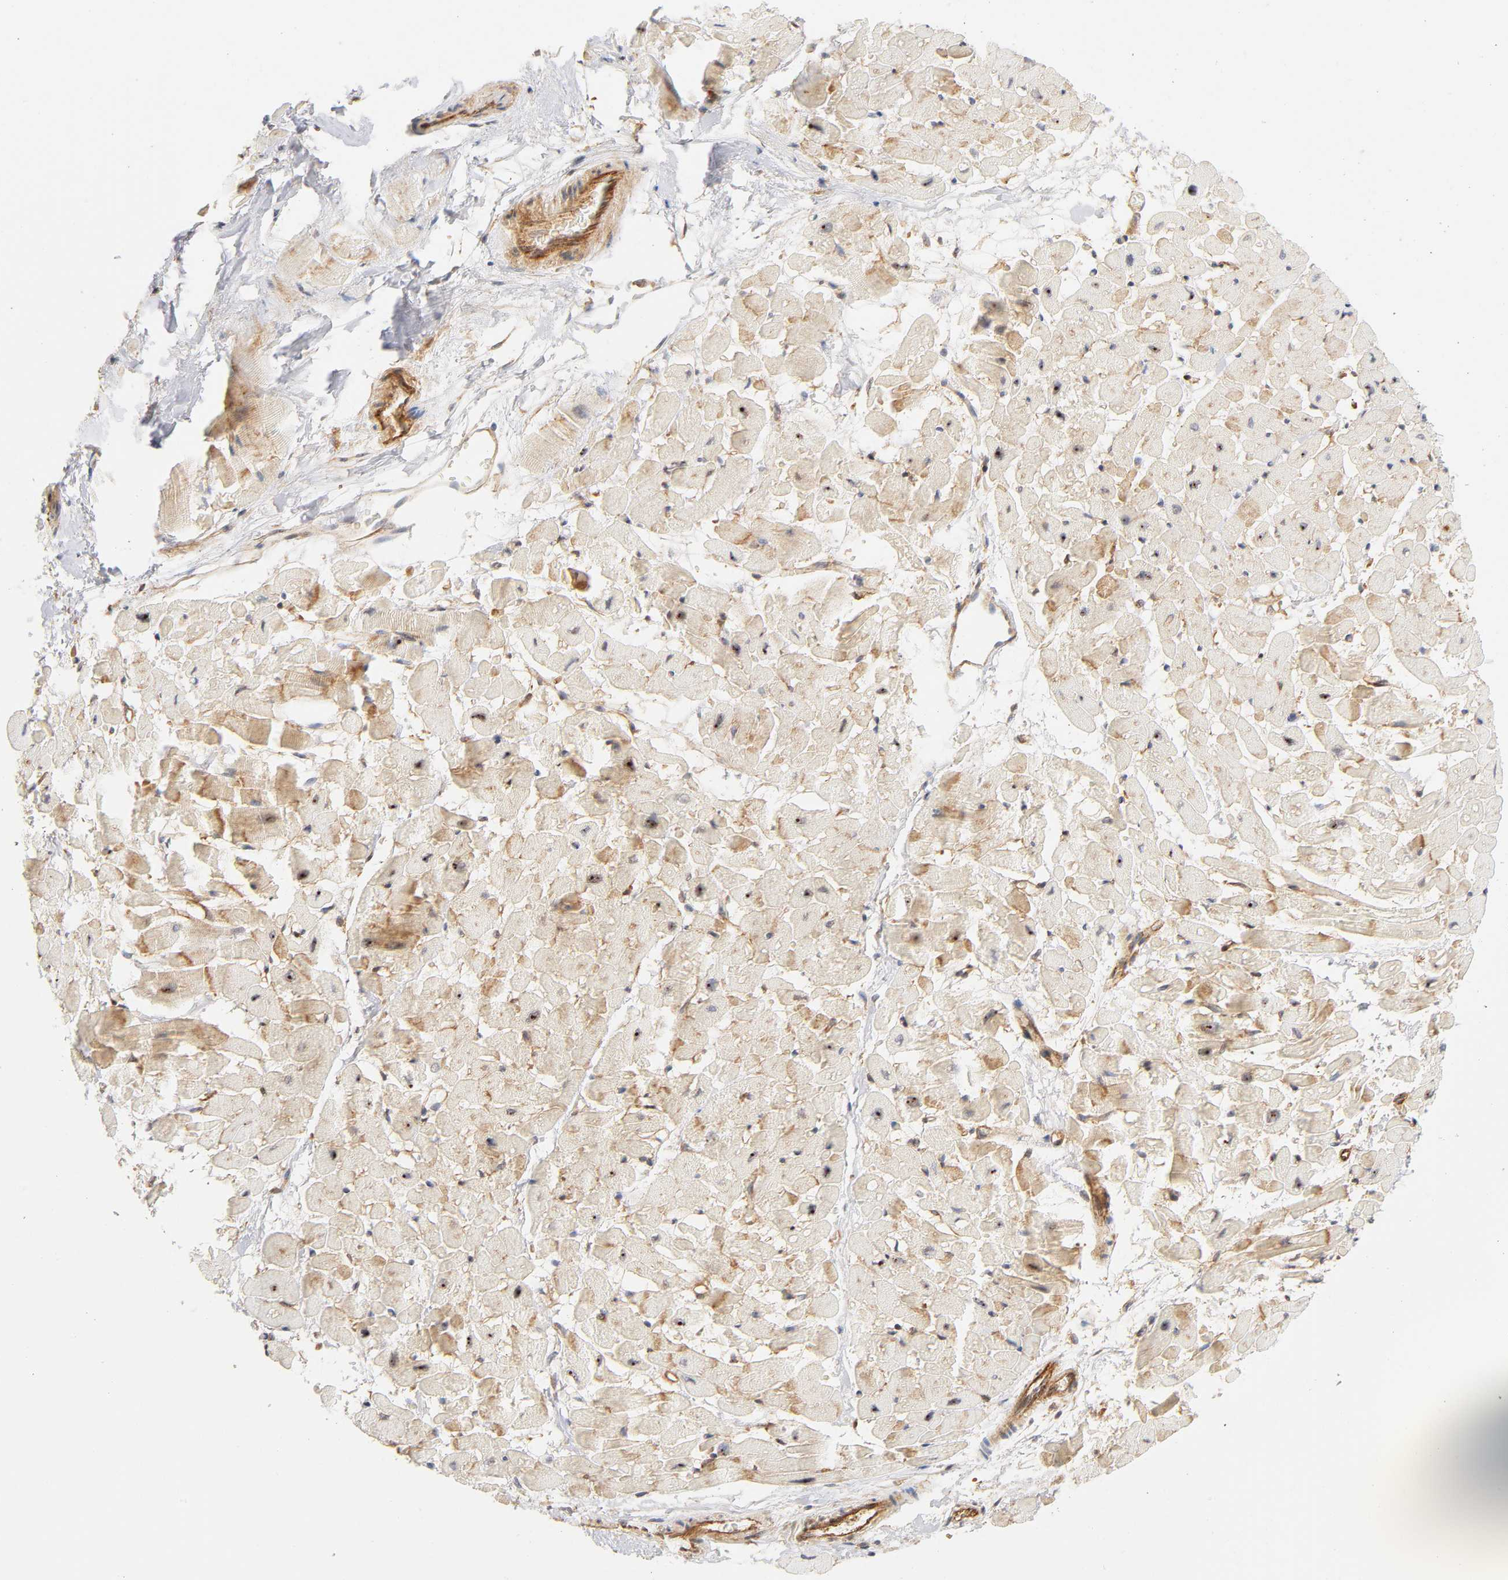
{"staining": {"intensity": "strong", "quantity": "25%-75%", "location": "cytoplasmic/membranous,nuclear"}, "tissue": "heart muscle", "cell_type": "Cardiomyocytes", "image_type": "normal", "snomed": [{"axis": "morphology", "description": "Normal tissue, NOS"}, {"axis": "topography", "description": "Heart"}], "caption": "DAB (3,3'-diaminobenzidine) immunohistochemical staining of normal human heart muscle demonstrates strong cytoplasmic/membranous,nuclear protein expression in approximately 25%-75% of cardiomyocytes.", "gene": "PLD1", "patient": {"sex": "male", "age": 45}}